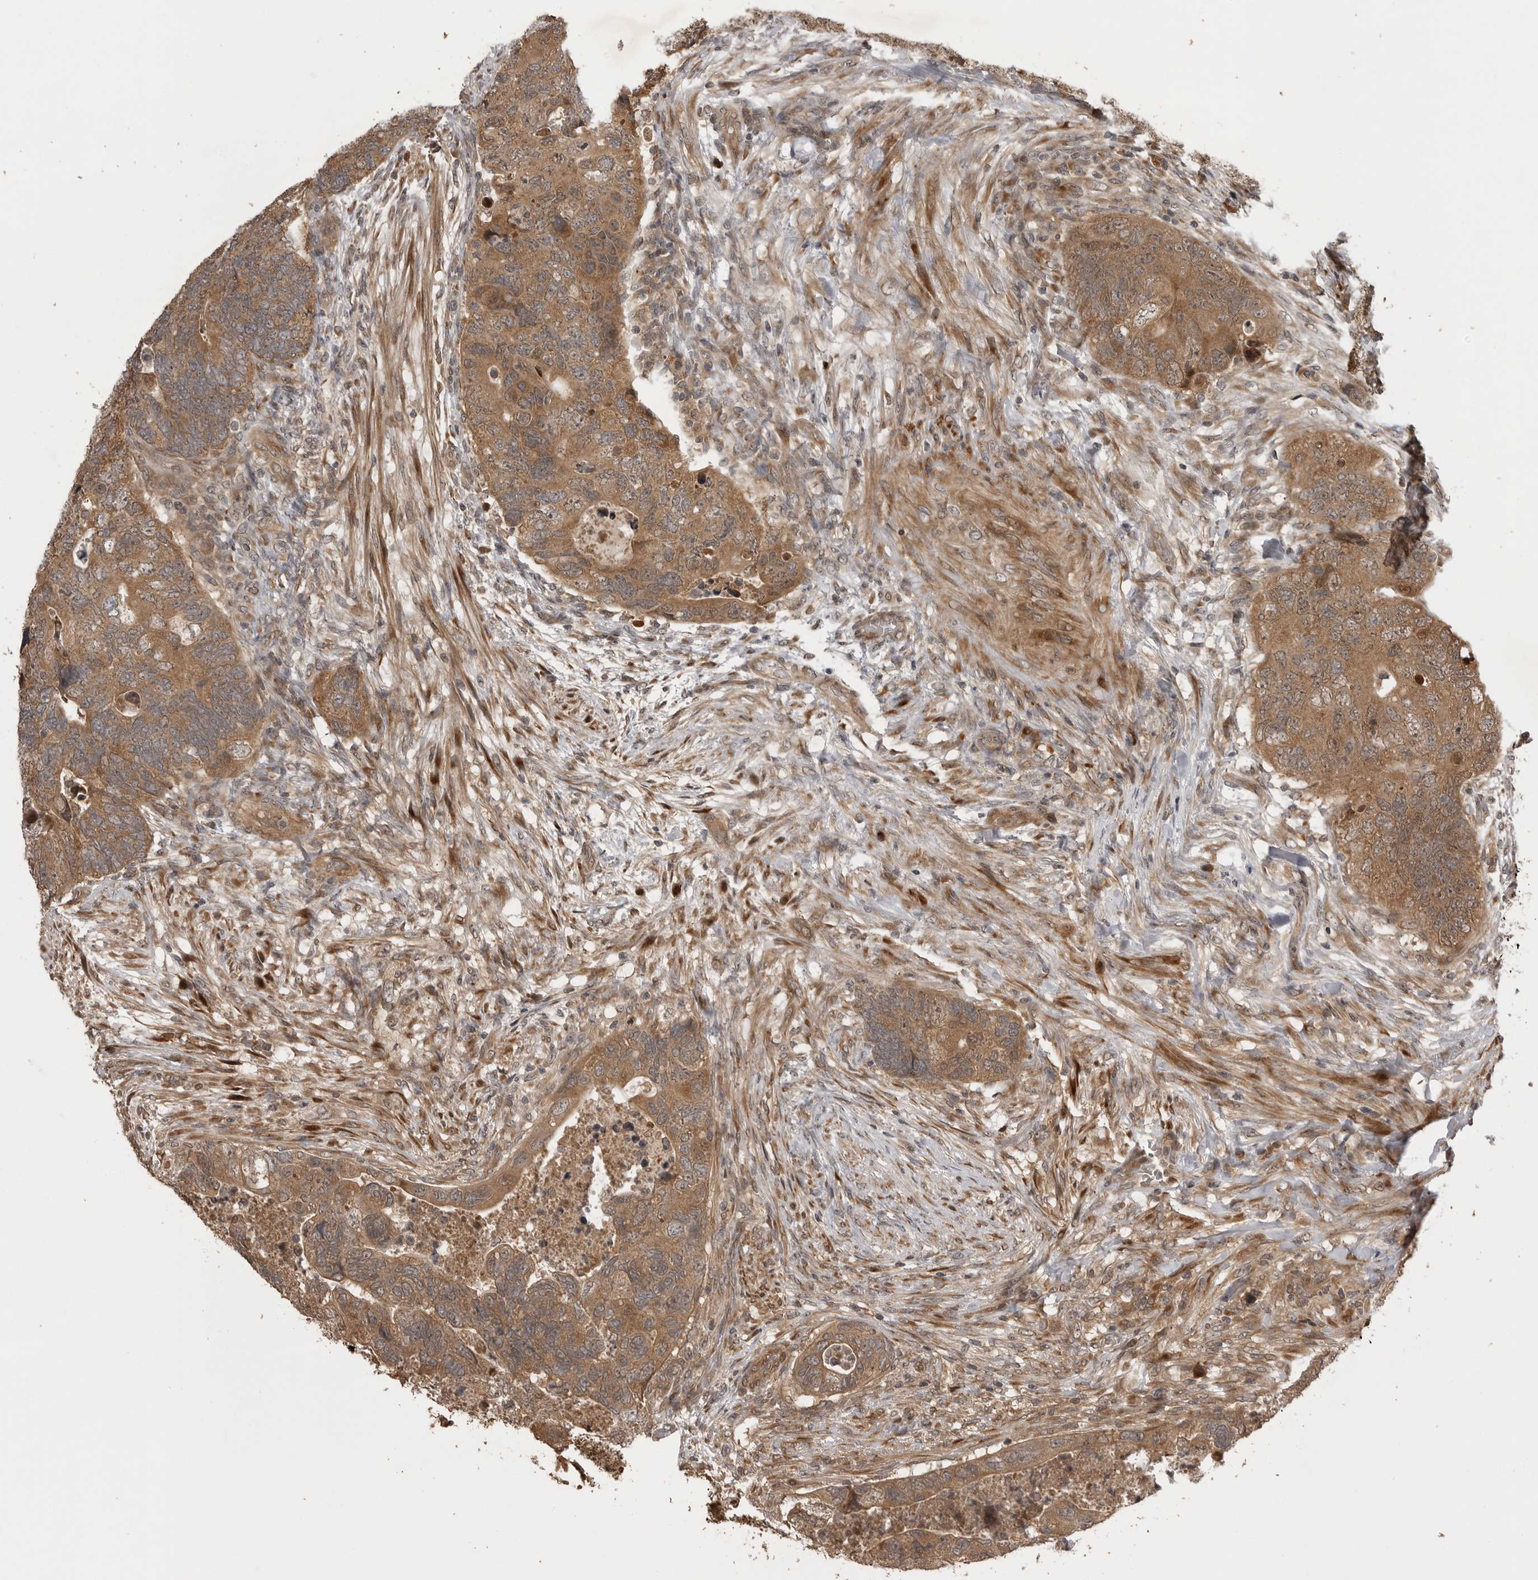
{"staining": {"intensity": "moderate", "quantity": ">75%", "location": "cytoplasmic/membranous"}, "tissue": "colorectal cancer", "cell_type": "Tumor cells", "image_type": "cancer", "snomed": [{"axis": "morphology", "description": "Adenocarcinoma, NOS"}, {"axis": "topography", "description": "Rectum"}], "caption": "Human colorectal adenocarcinoma stained with a brown dye displays moderate cytoplasmic/membranous positive positivity in about >75% of tumor cells.", "gene": "AKAP7", "patient": {"sex": "male", "age": 63}}